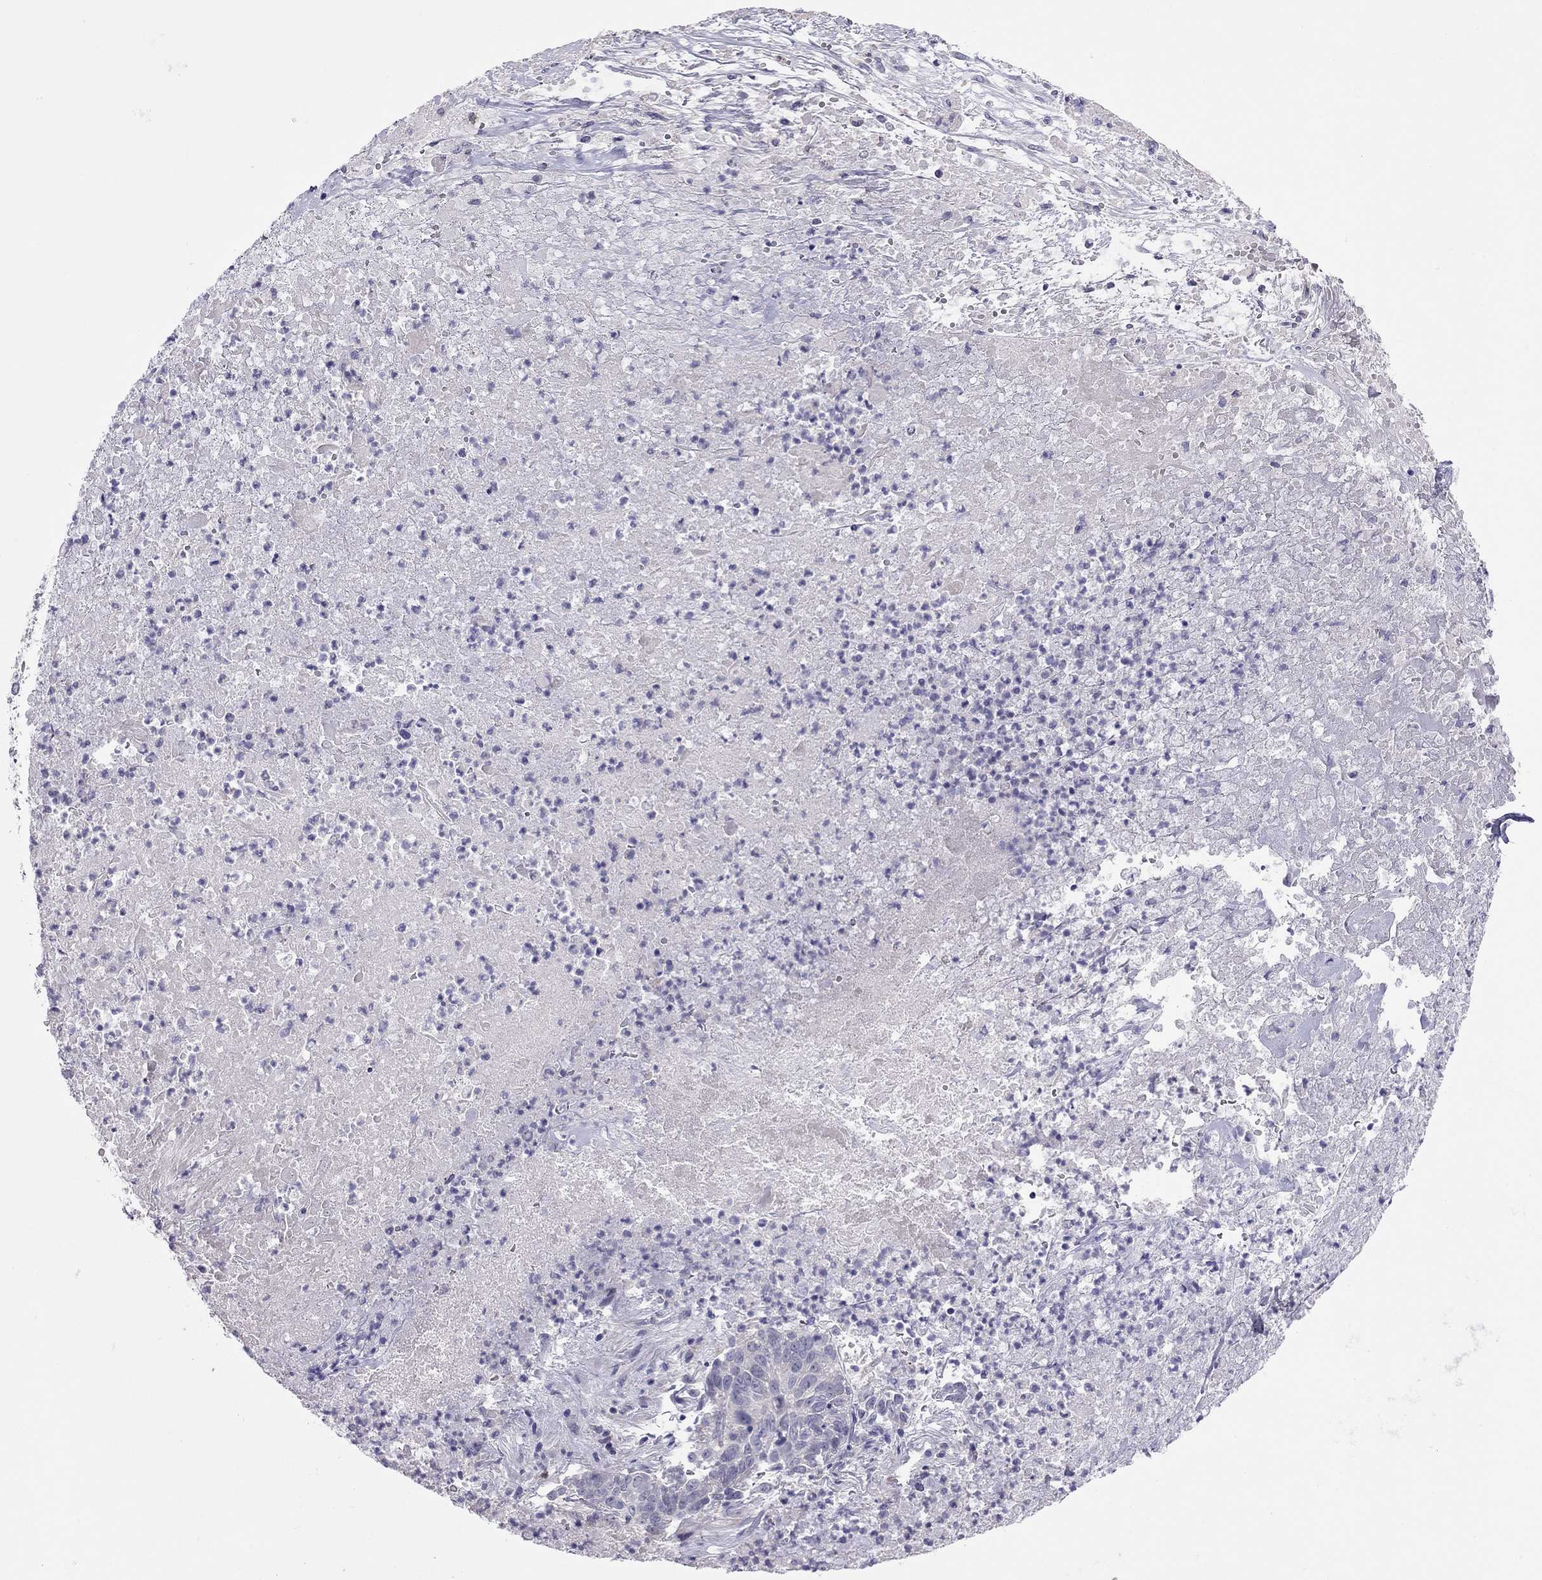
{"staining": {"intensity": "negative", "quantity": "none", "location": "none"}, "tissue": "lung cancer", "cell_type": "Tumor cells", "image_type": "cancer", "snomed": [{"axis": "morphology", "description": "Squamous cell carcinoma, NOS"}, {"axis": "topography", "description": "Lung"}], "caption": "Tumor cells show no significant expression in squamous cell carcinoma (lung). Nuclei are stained in blue.", "gene": "PPP1R3A", "patient": {"sex": "male", "age": 64}}